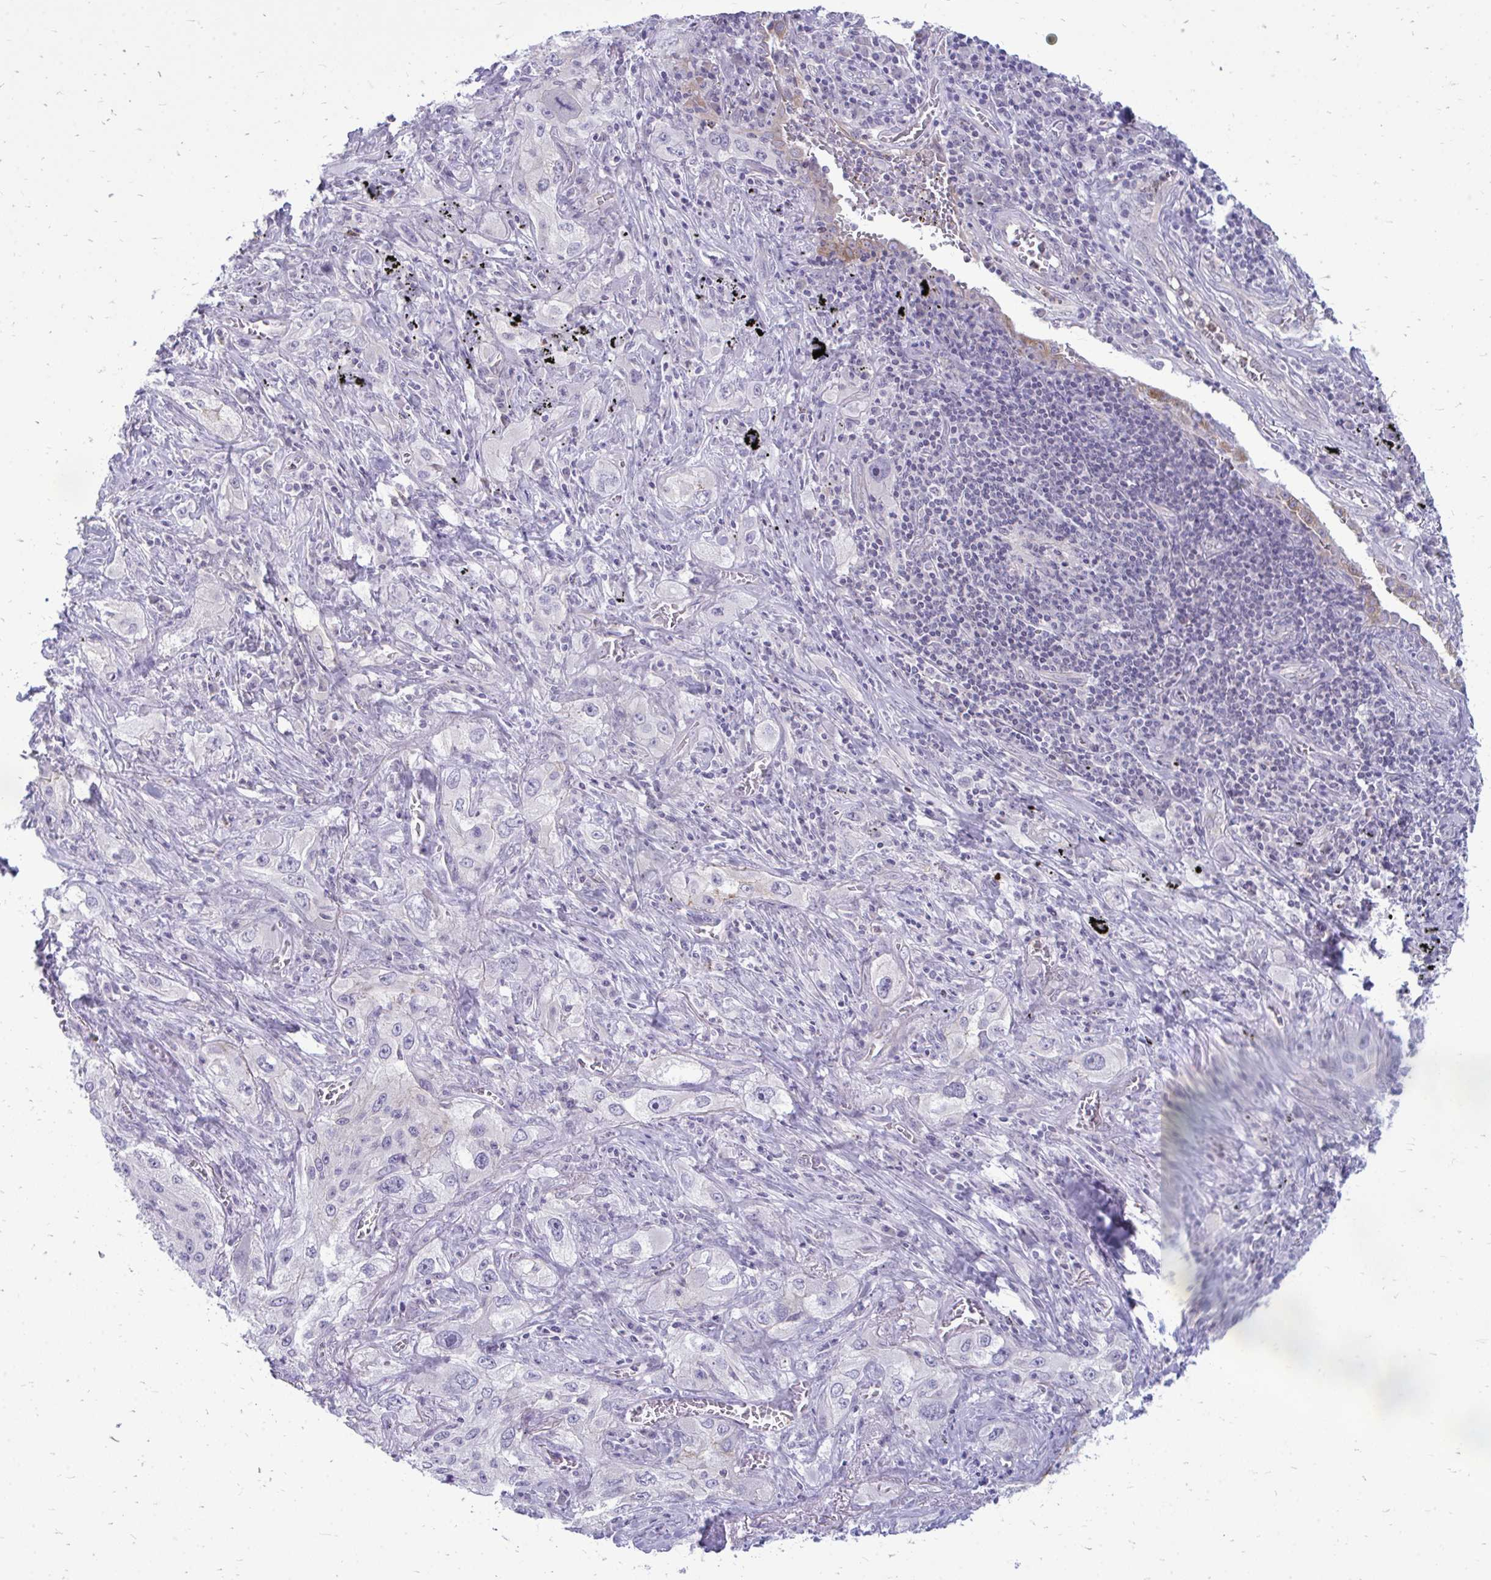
{"staining": {"intensity": "negative", "quantity": "none", "location": "none"}, "tissue": "lung cancer", "cell_type": "Tumor cells", "image_type": "cancer", "snomed": [{"axis": "morphology", "description": "Squamous cell carcinoma, NOS"}, {"axis": "topography", "description": "Lung"}], "caption": "A photomicrograph of lung cancer stained for a protein exhibits no brown staining in tumor cells.", "gene": "ACSL5", "patient": {"sex": "female", "age": 69}}